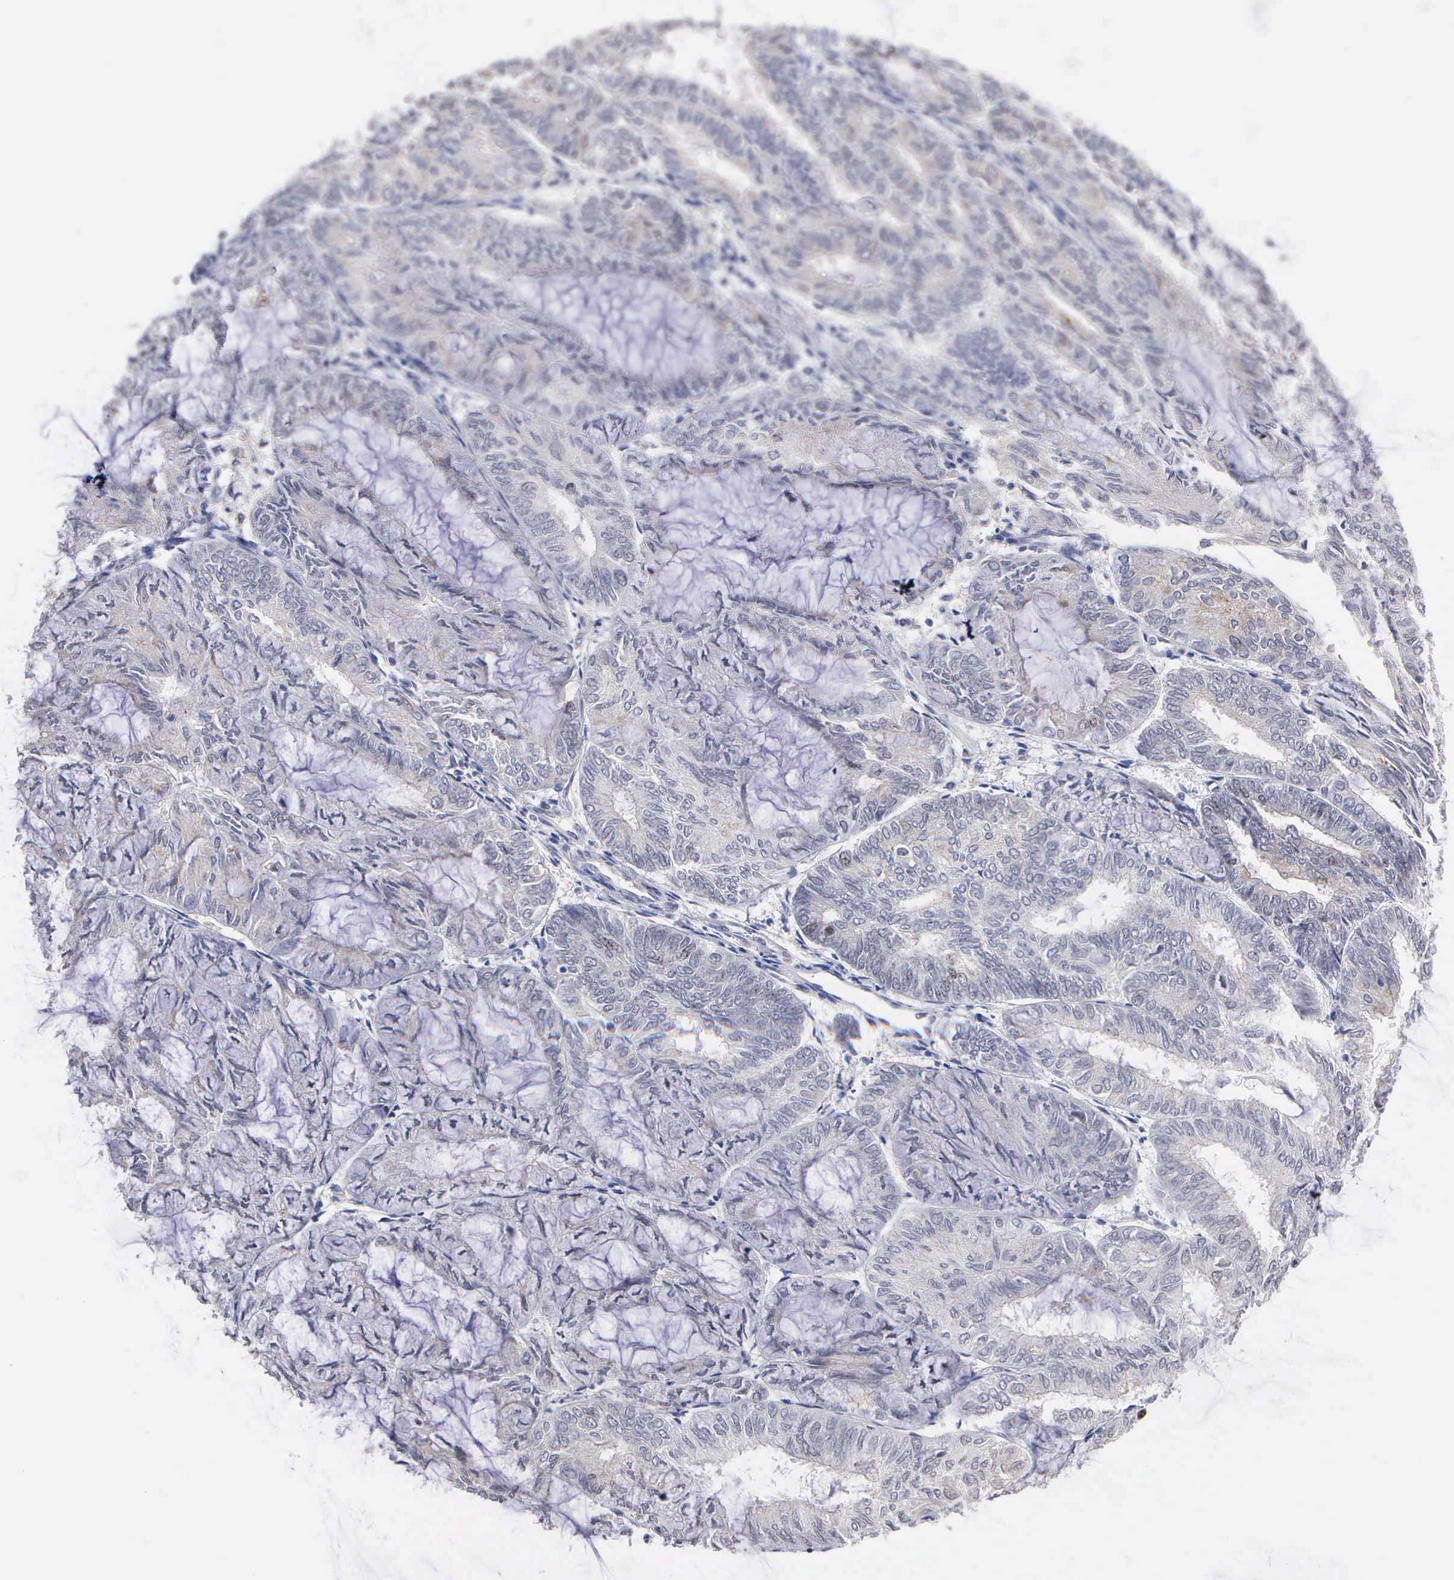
{"staining": {"intensity": "negative", "quantity": "none", "location": "none"}, "tissue": "endometrial cancer", "cell_type": "Tumor cells", "image_type": "cancer", "snomed": [{"axis": "morphology", "description": "Adenocarcinoma, NOS"}, {"axis": "topography", "description": "Endometrium"}], "caption": "Immunohistochemical staining of endometrial adenocarcinoma displays no significant positivity in tumor cells.", "gene": "KDM6A", "patient": {"sex": "female", "age": 59}}